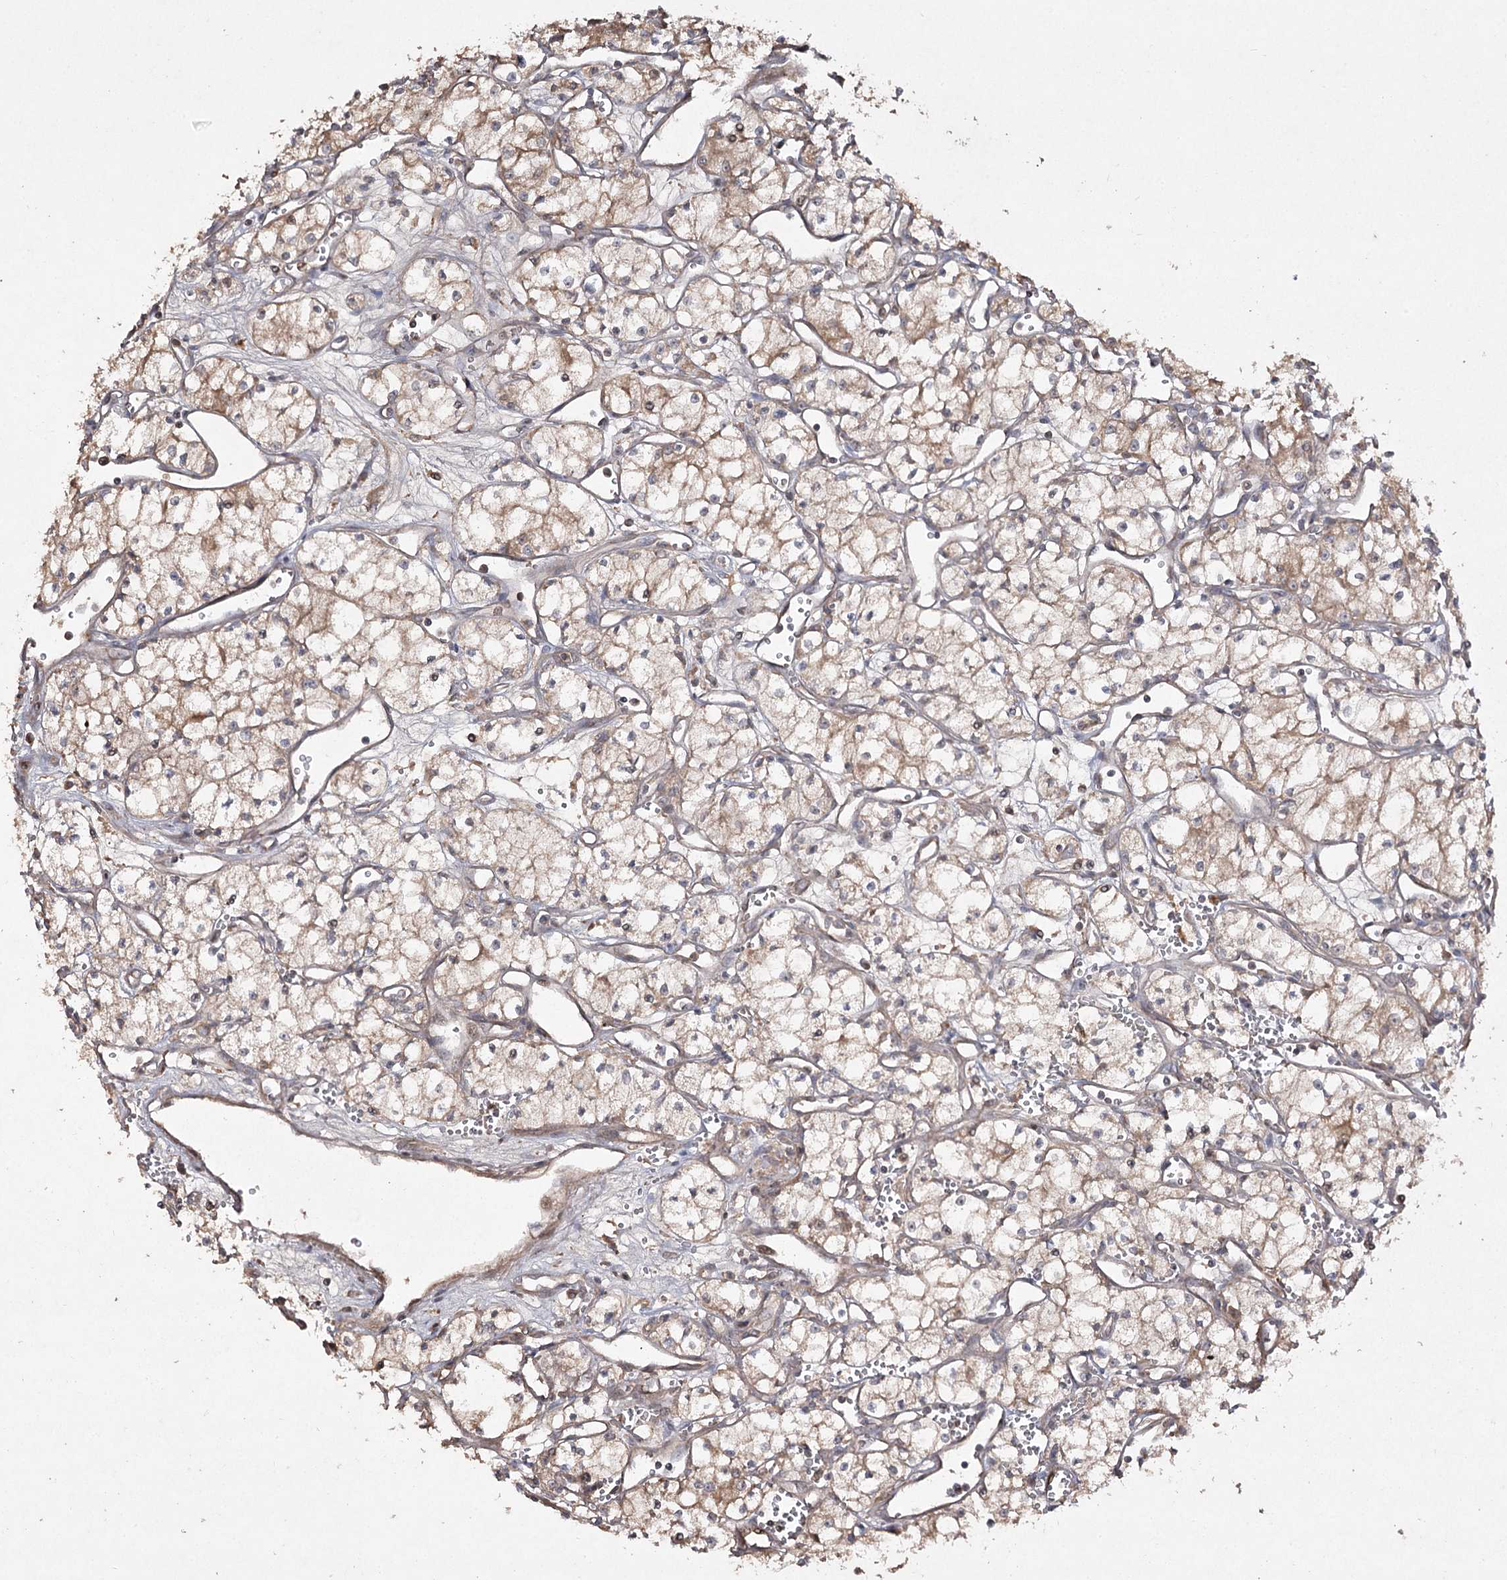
{"staining": {"intensity": "moderate", "quantity": "25%-75%", "location": "cytoplasmic/membranous"}, "tissue": "renal cancer", "cell_type": "Tumor cells", "image_type": "cancer", "snomed": [{"axis": "morphology", "description": "Adenocarcinoma, NOS"}, {"axis": "topography", "description": "Kidney"}], "caption": "Tumor cells show medium levels of moderate cytoplasmic/membranous expression in about 25%-75% of cells in adenocarcinoma (renal).", "gene": "FANCL", "patient": {"sex": "male", "age": 59}}